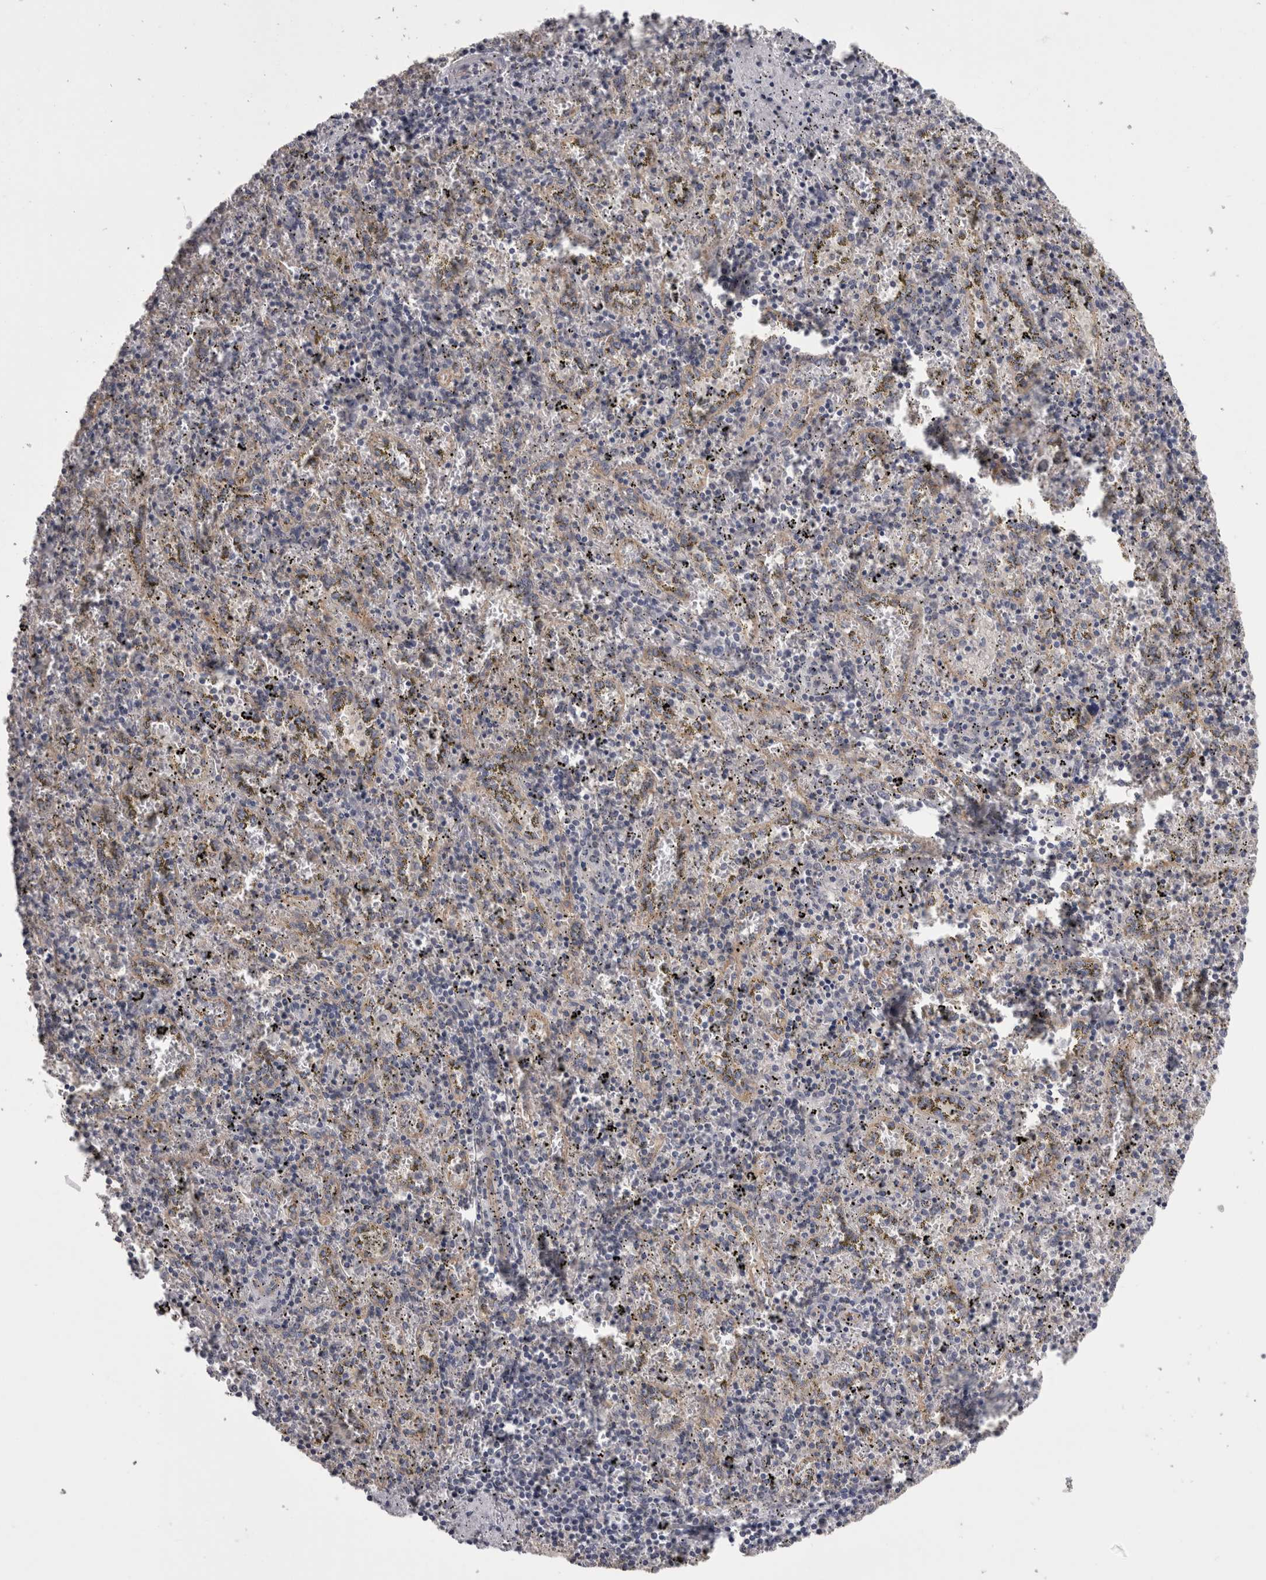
{"staining": {"intensity": "negative", "quantity": "none", "location": "none"}, "tissue": "spleen", "cell_type": "Cells in red pulp", "image_type": "normal", "snomed": [{"axis": "morphology", "description": "Normal tissue, NOS"}, {"axis": "topography", "description": "Spleen"}], "caption": "There is no significant positivity in cells in red pulp of spleen.", "gene": "LYZL6", "patient": {"sex": "male", "age": 11}}